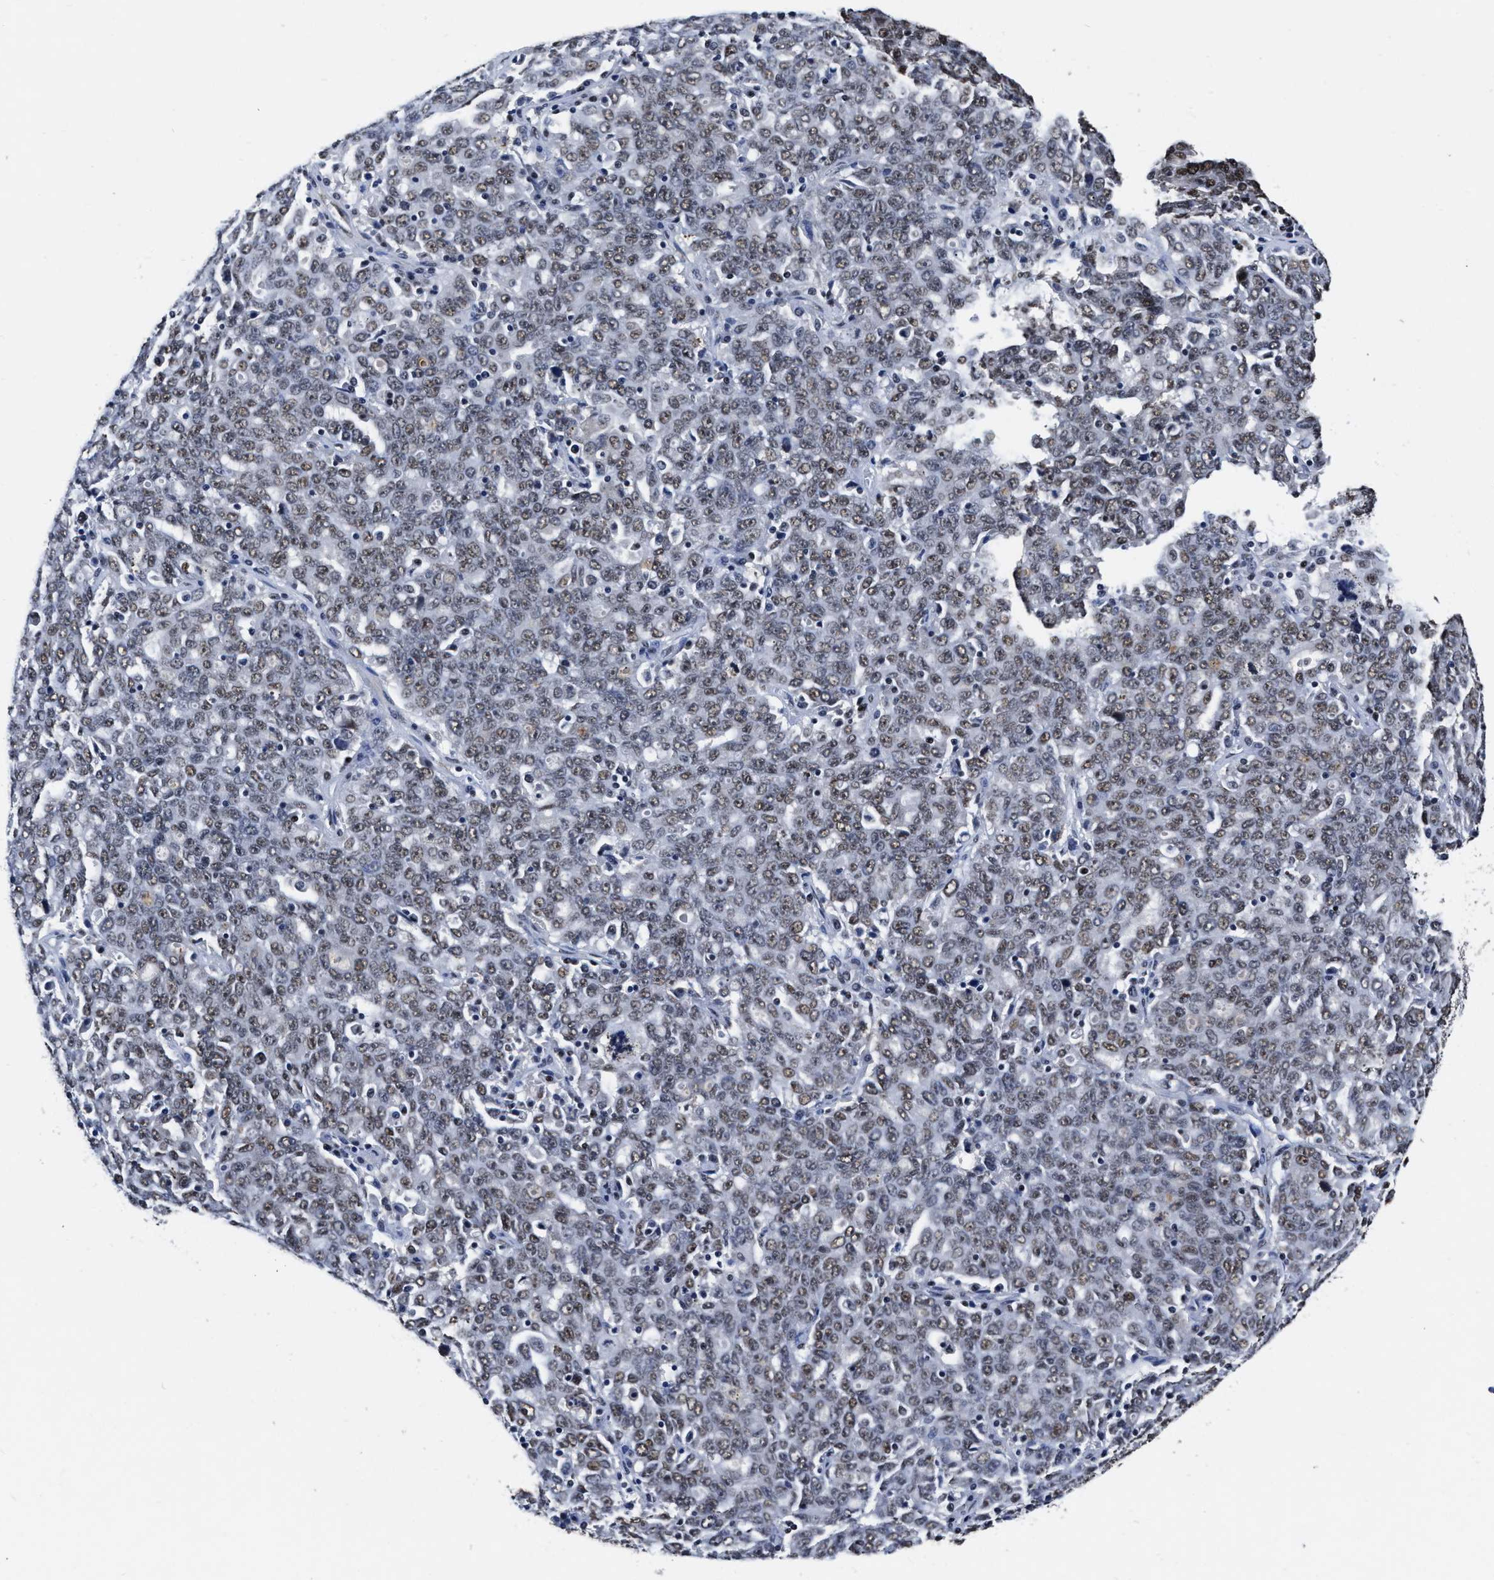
{"staining": {"intensity": "weak", "quantity": ">75%", "location": "nuclear"}, "tissue": "ovarian cancer", "cell_type": "Tumor cells", "image_type": "cancer", "snomed": [{"axis": "morphology", "description": "Carcinoma, endometroid"}, {"axis": "topography", "description": "Ovary"}], "caption": "Tumor cells demonstrate low levels of weak nuclear staining in approximately >75% of cells in endometroid carcinoma (ovarian).", "gene": "CCNE1", "patient": {"sex": "female", "age": 62}}